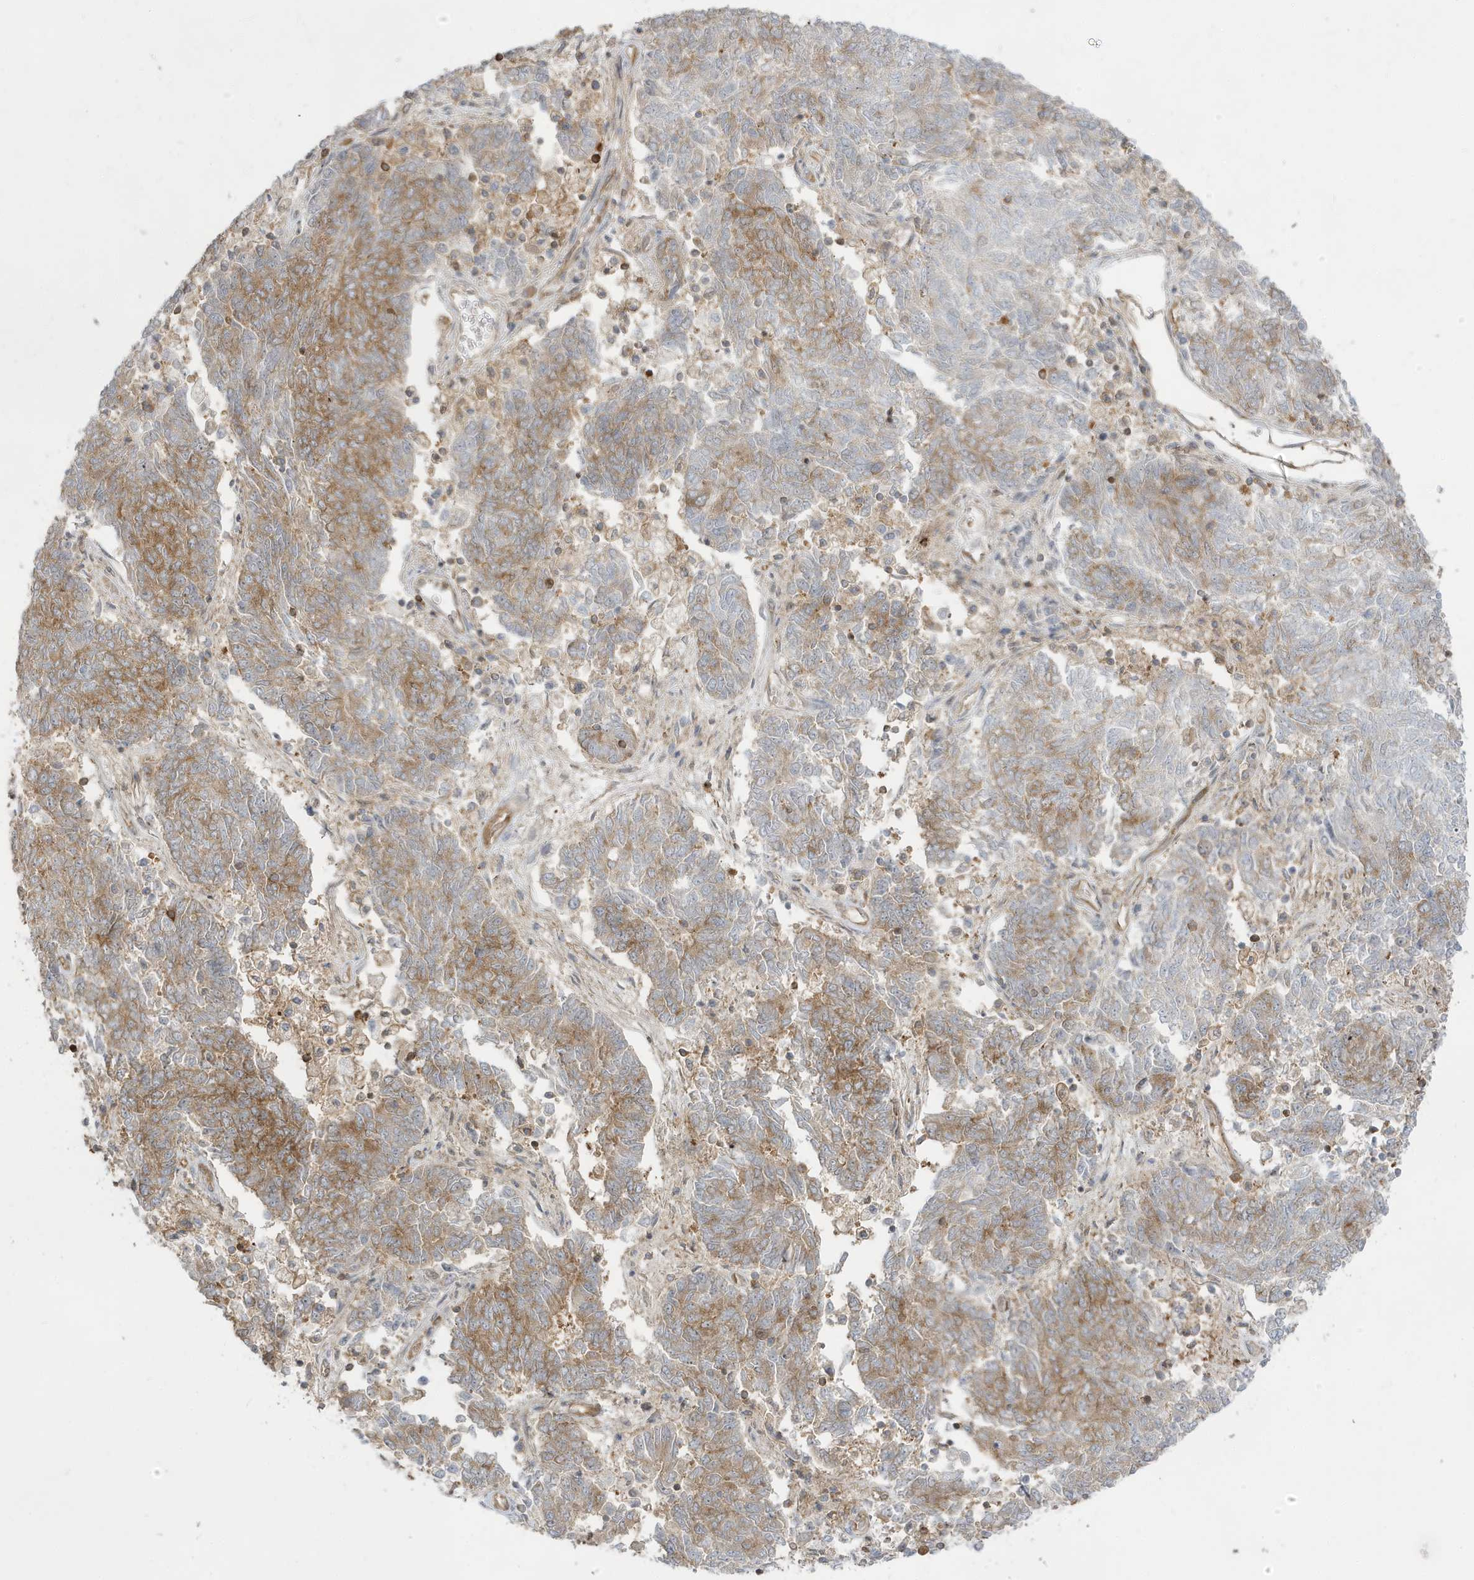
{"staining": {"intensity": "moderate", "quantity": "<25%", "location": "cytoplasmic/membranous"}, "tissue": "endometrial cancer", "cell_type": "Tumor cells", "image_type": "cancer", "snomed": [{"axis": "morphology", "description": "Adenocarcinoma, NOS"}, {"axis": "topography", "description": "Endometrium"}], "caption": "A micrograph of human endometrial cancer (adenocarcinoma) stained for a protein displays moderate cytoplasmic/membranous brown staining in tumor cells.", "gene": "STAM", "patient": {"sex": "female", "age": 80}}